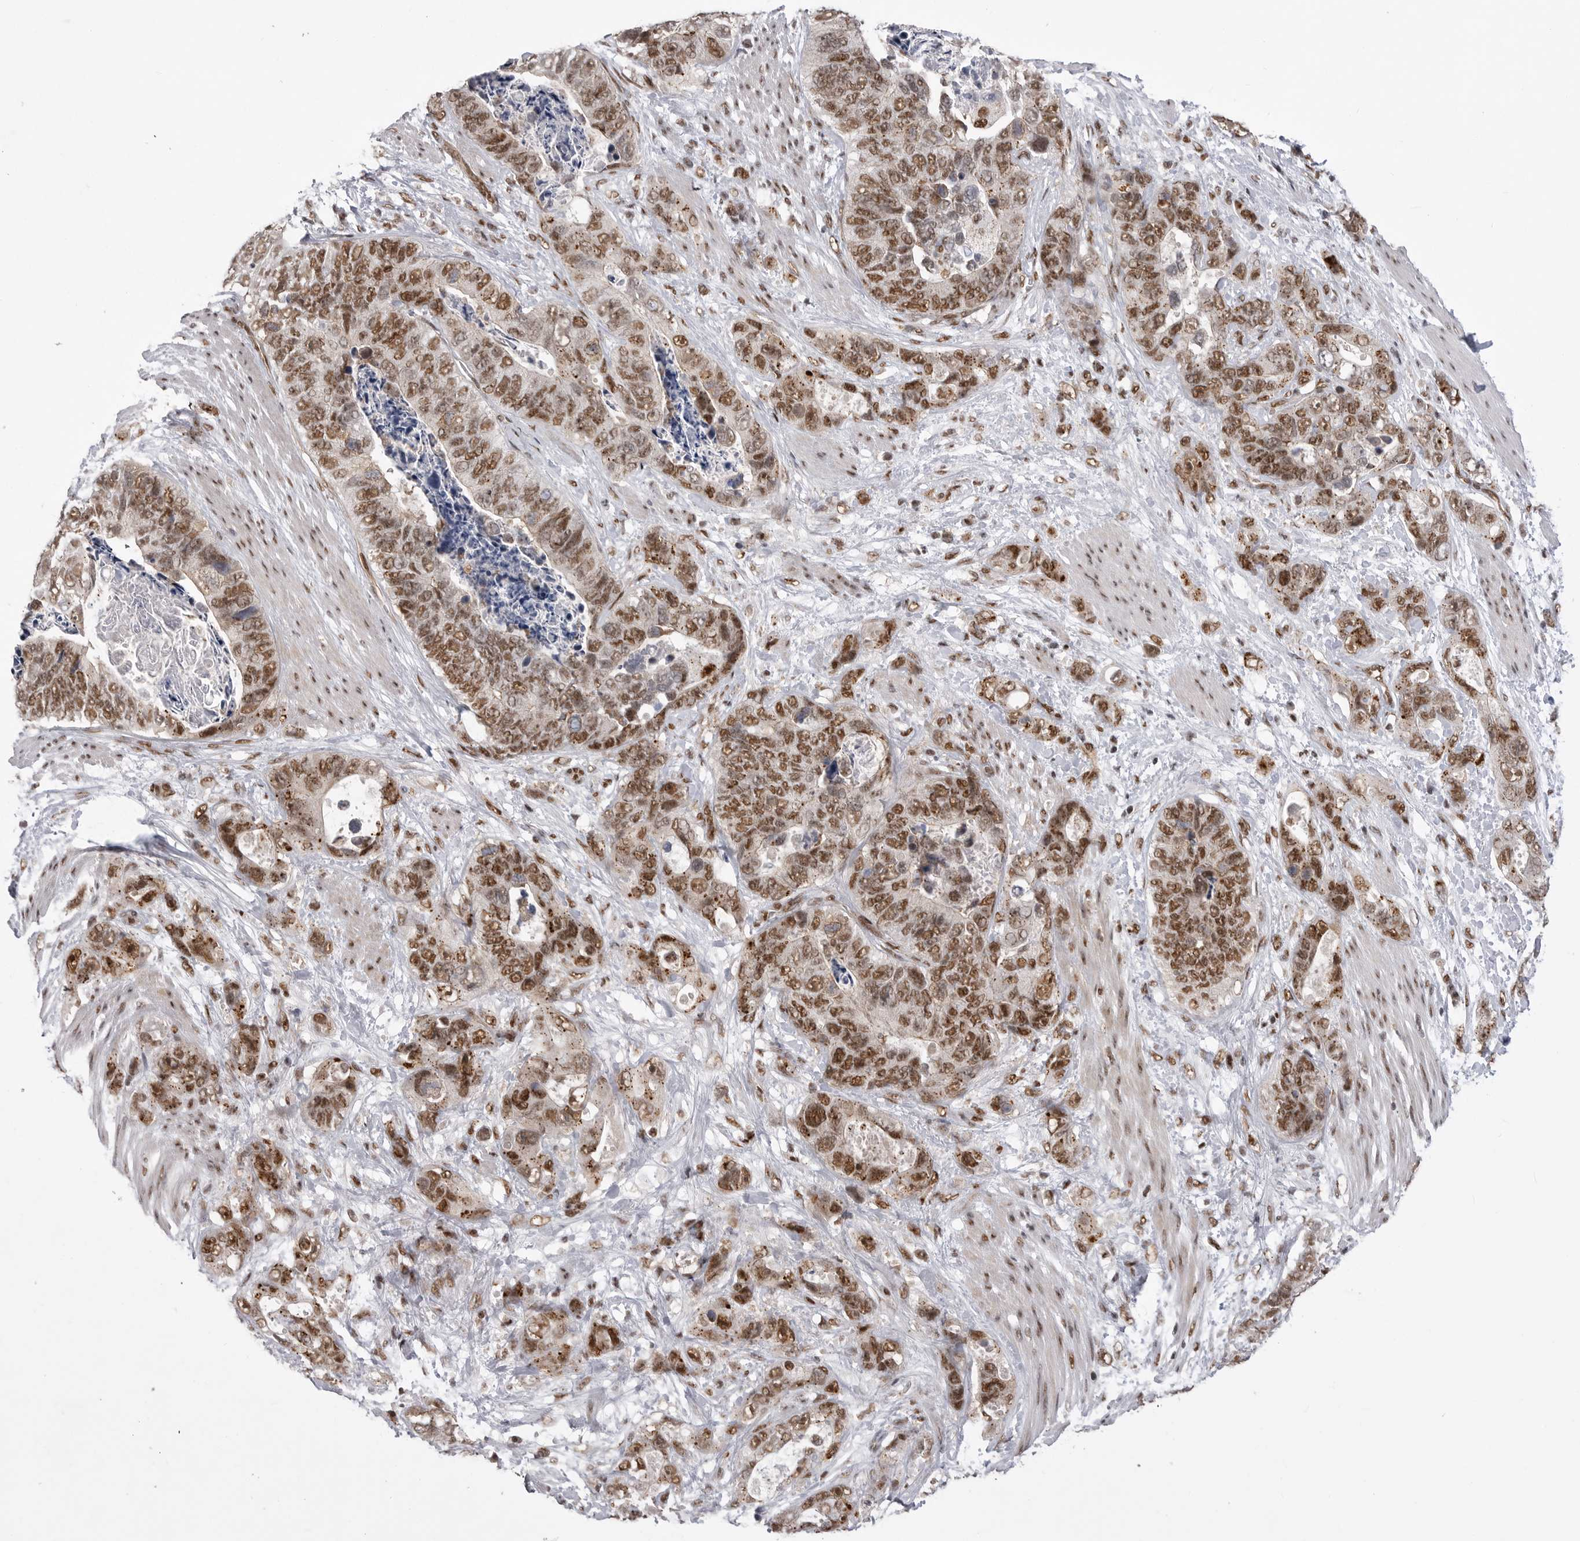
{"staining": {"intensity": "moderate", "quantity": ">75%", "location": "nuclear"}, "tissue": "stomach cancer", "cell_type": "Tumor cells", "image_type": "cancer", "snomed": [{"axis": "morphology", "description": "Normal tissue, NOS"}, {"axis": "morphology", "description": "Adenocarcinoma, NOS"}, {"axis": "topography", "description": "Stomach"}], "caption": "Immunohistochemical staining of stomach adenocarcinoma reveals medium levels of moderate nuclear protein staining in about >75% of tumor cells.", "gene": "PPP1R8", "patient": {"sex": "female", "age": 89}}